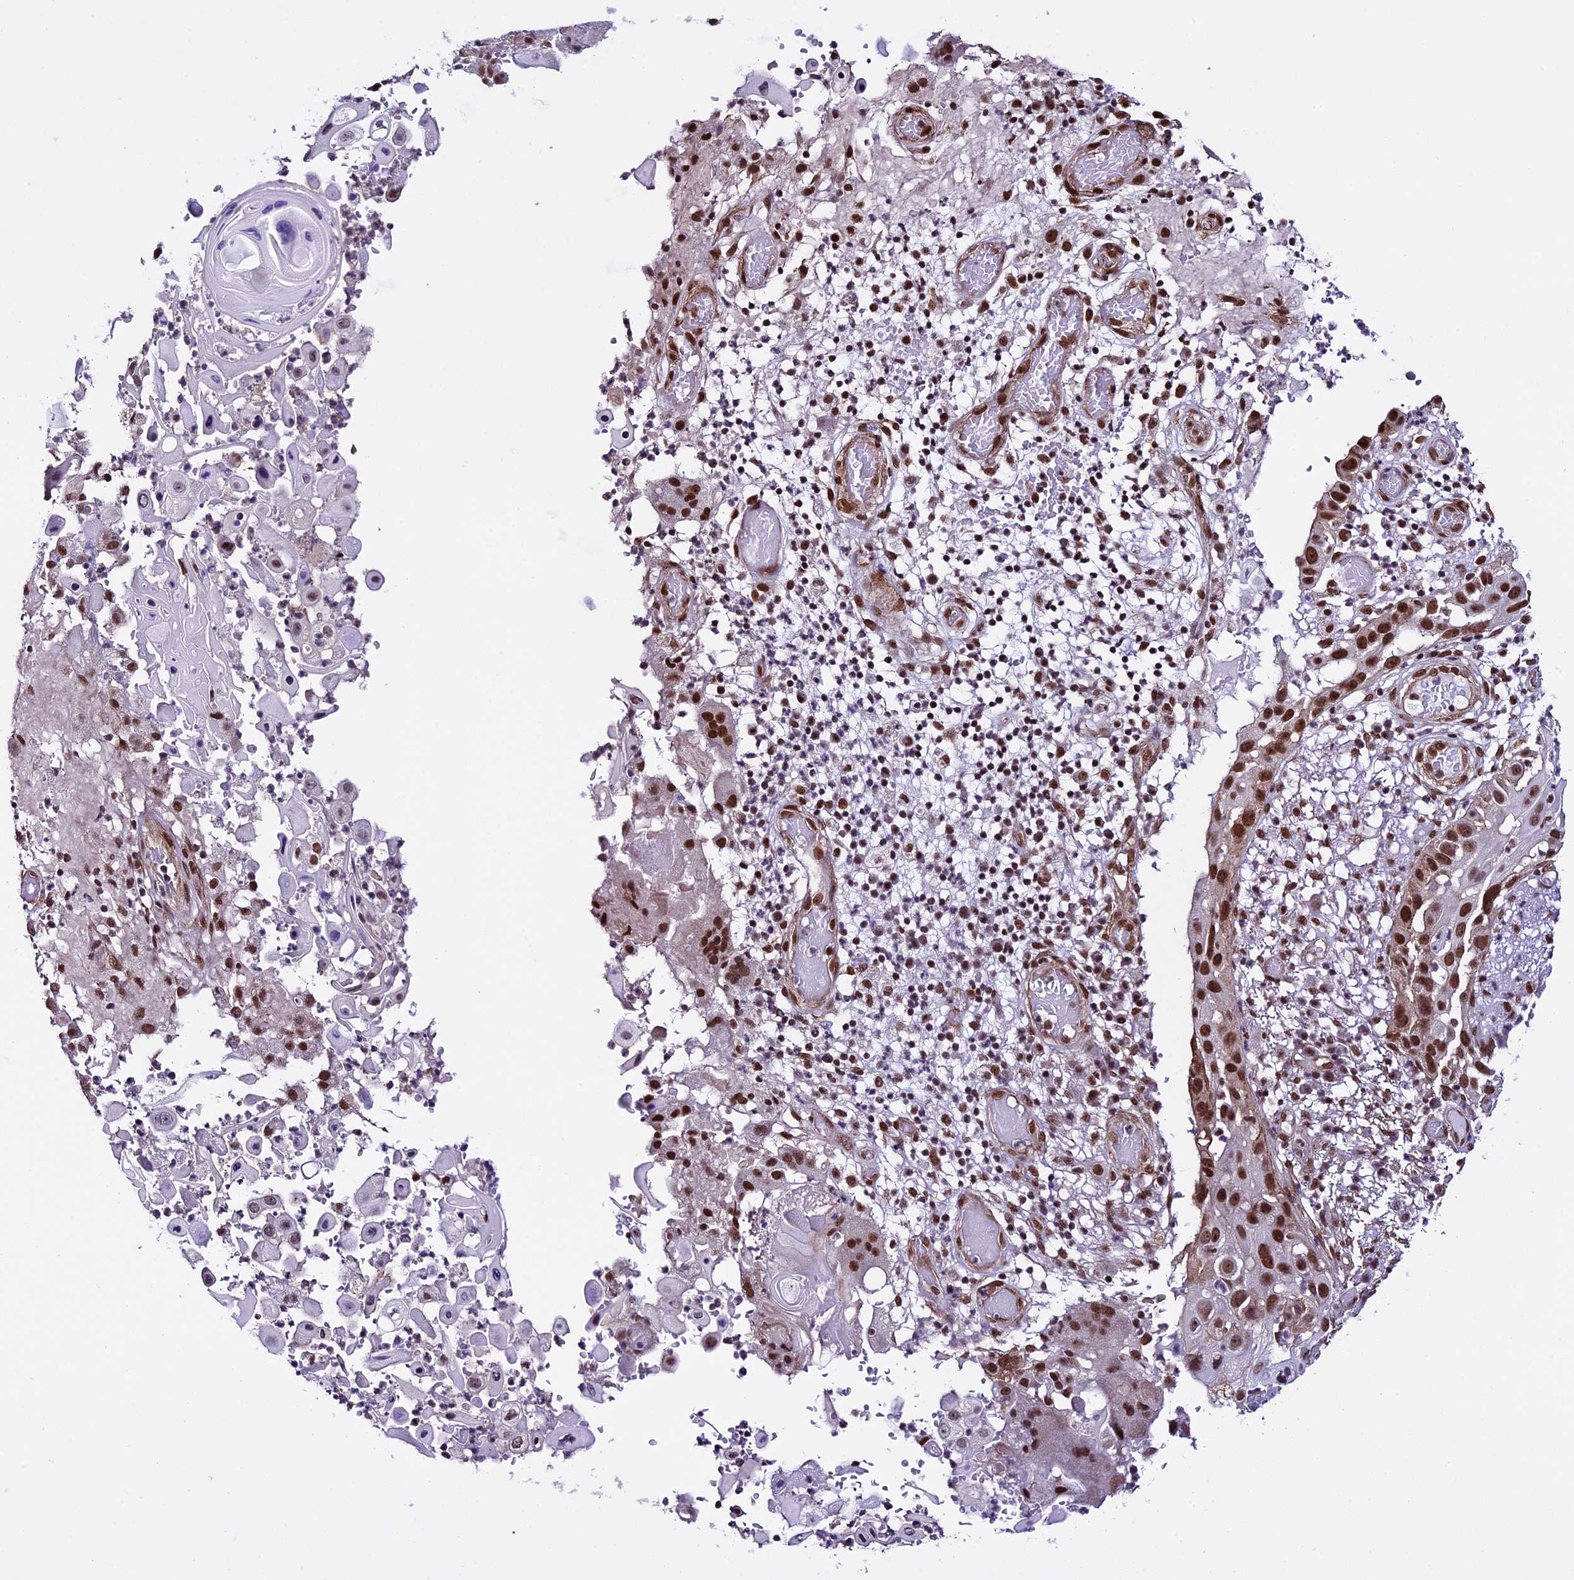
{"staining": {"intensity": "strong", "quantity": "25%-75%", "location": "nuclear"}, "tissue": "skin cancer", "cell_type": "Tumor cells", "image_type": "cancer", "snomed": [{"axis": "morphology", "description": "Squamous cell carcinoma, NOS"}, {"axis": "topography", "description": "Skin"}], "caption": "This is a micrograph of immunohistochemistry staining of squamous cell carcinoma (skin), which shows strong staining in the nuclear of tumor cells.", "gene": "MPHOSPH8", "patient": {"sex": "female", "age": 44}}